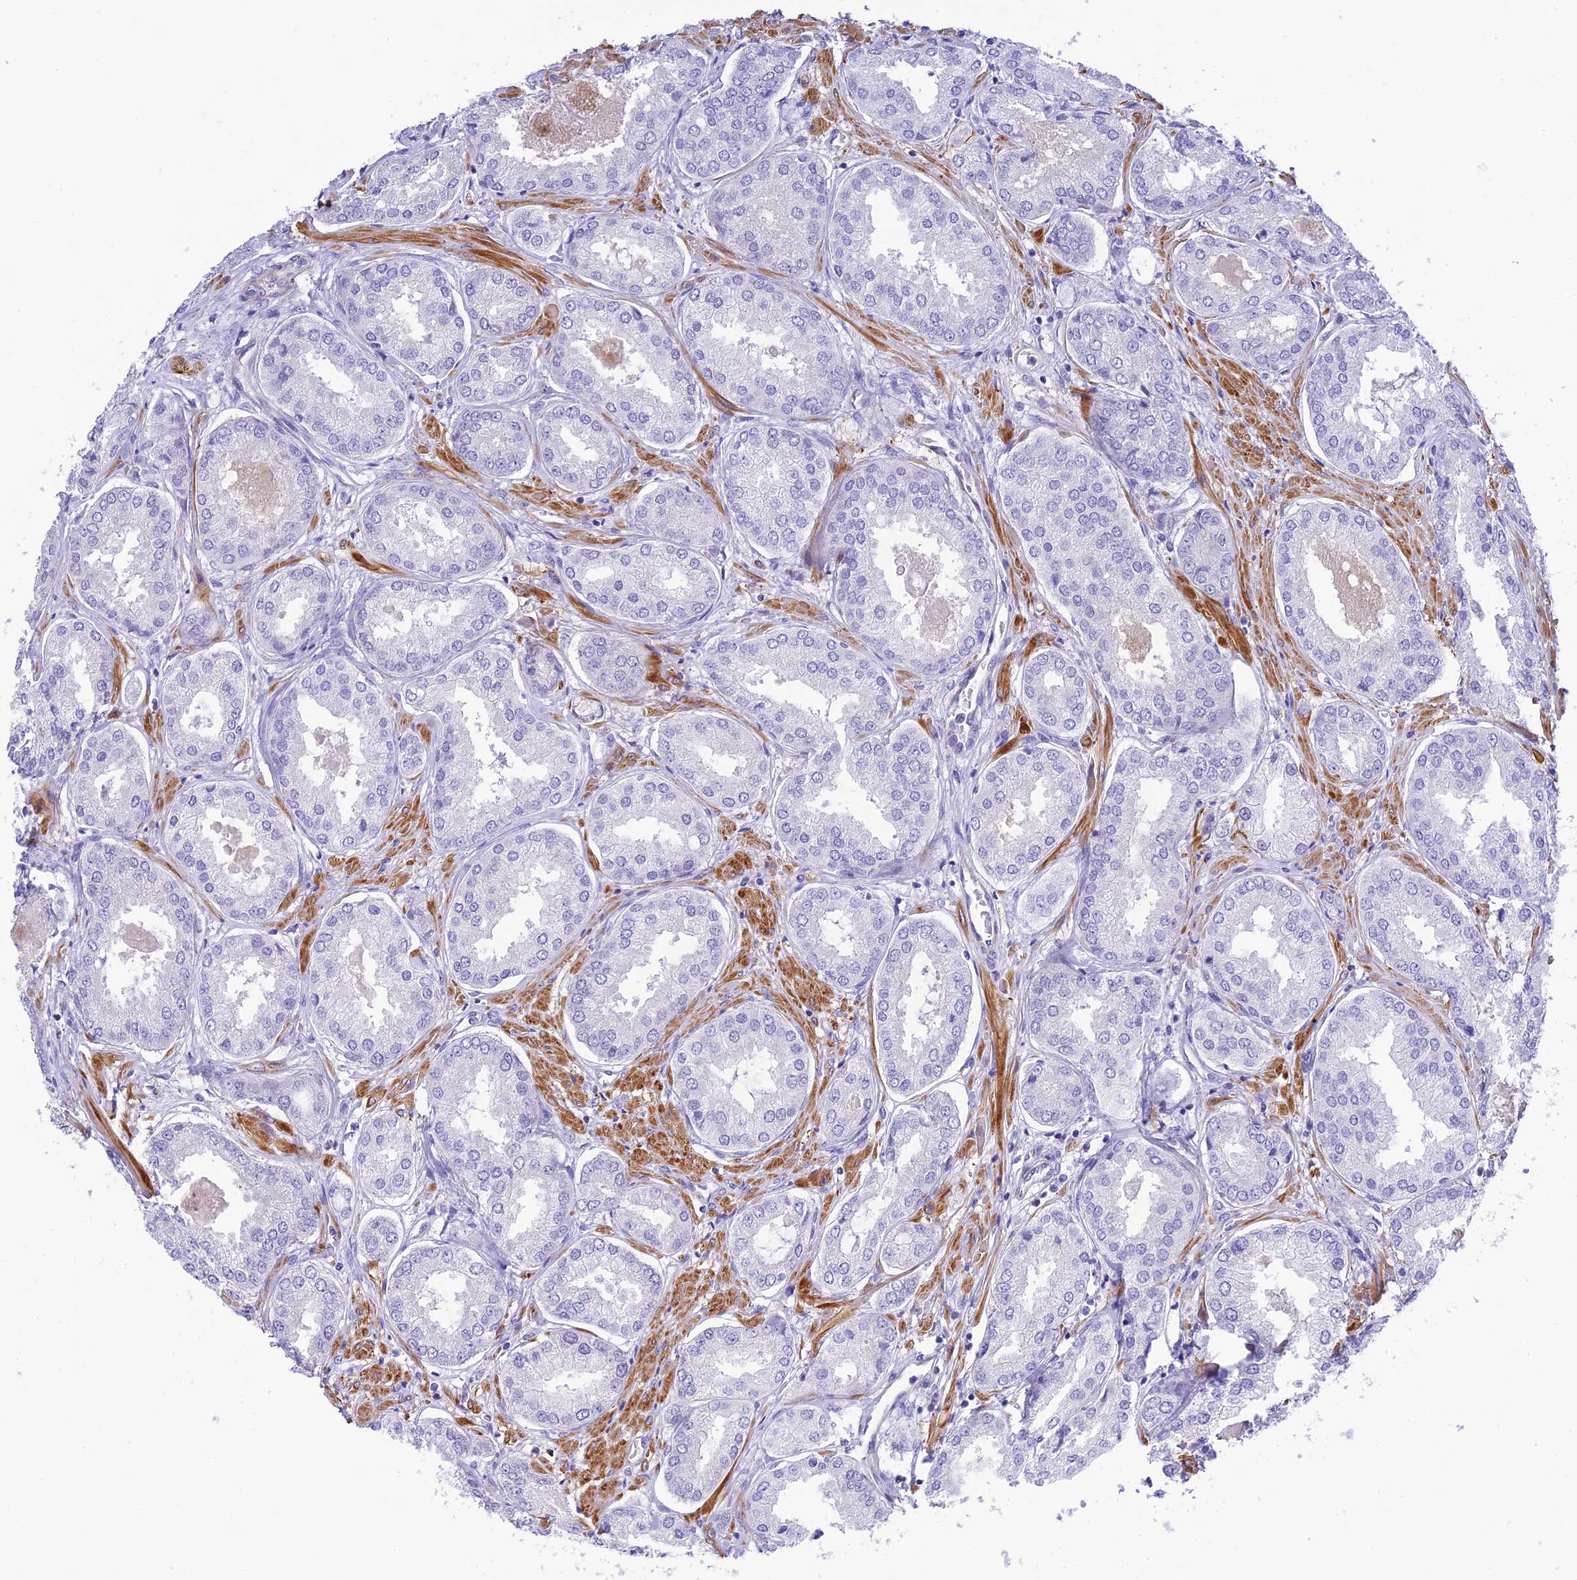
{"staining": {"intensity": "negative", "quantity": "none", "location": "none"}, "tissue": "prostate cancer", "cell_type": "Tumor cells", "image_type": "cancer", "snomed": [{"axis": "morphology", "description": "Adenocarcinoma, Low grade"}, {"axis": "topography", "description": "Prostate"}], "caption": "Tumor cells show no significant protein positivity in prostate cancer (low-grade adenocarcinoma). Brightfield microscopy of immunohistochemistry stained with DAB (brown) and hematoxylin (blue), captured at high magnification.", "gene": "ZDHHC16", "patient": {"sex": "male", "age": 68}}